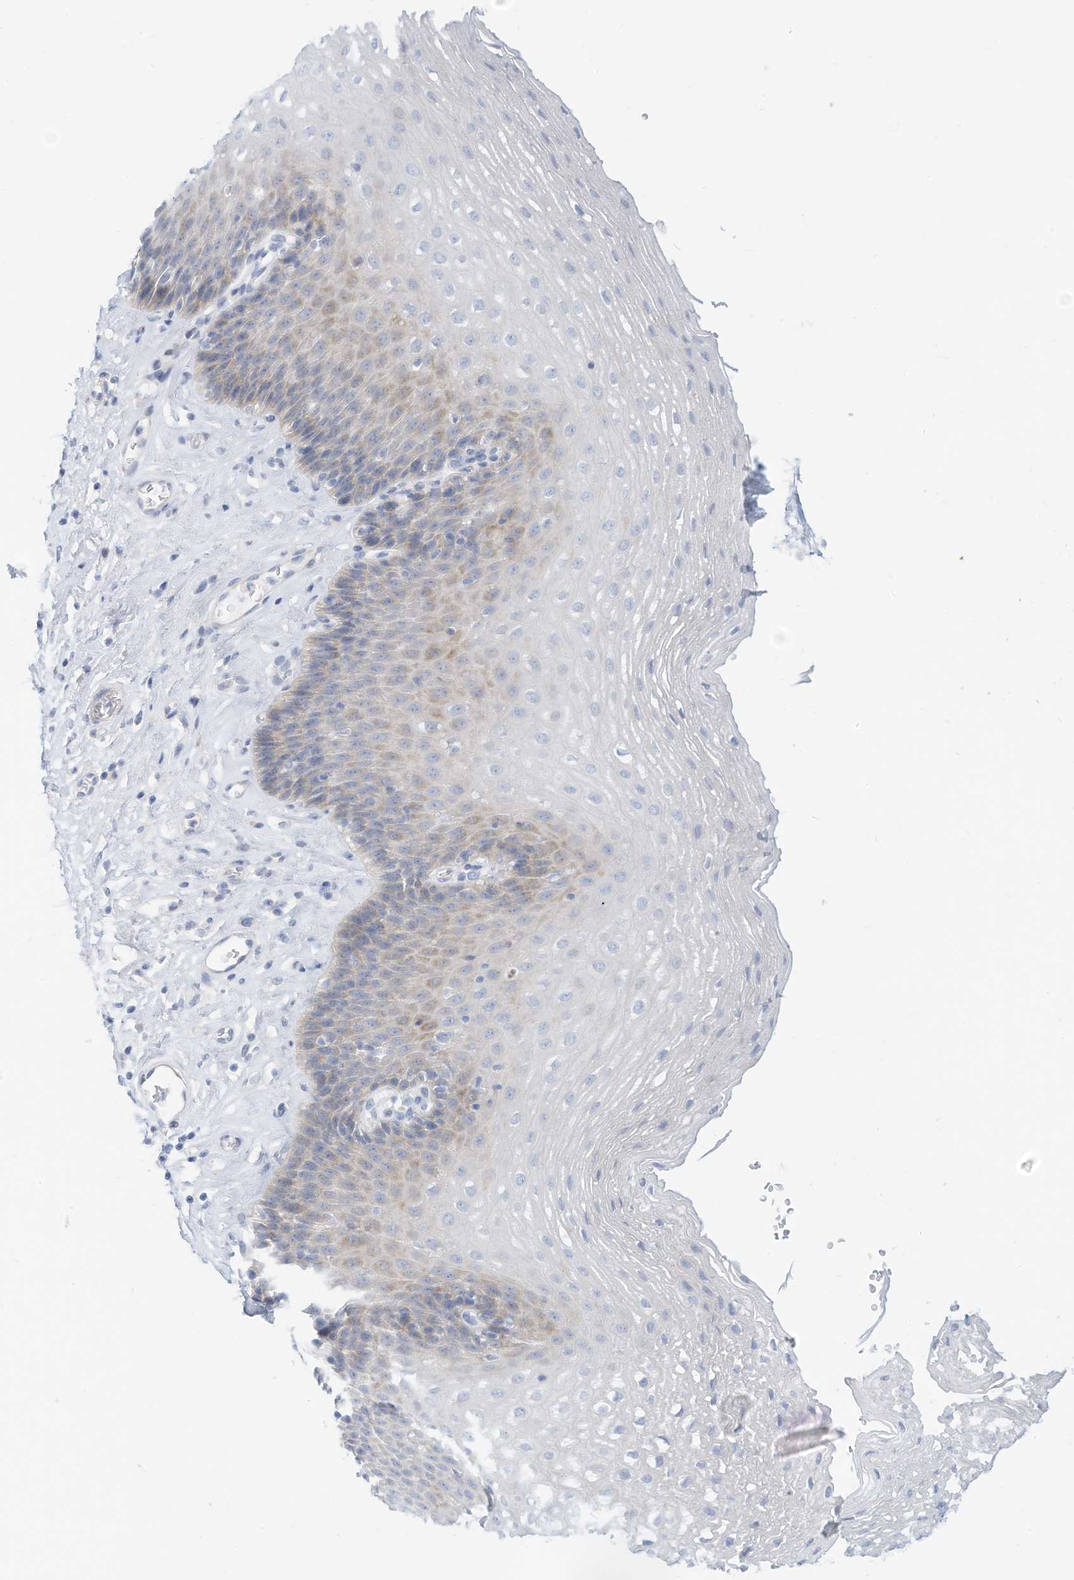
{"staining": {"intensity": "weak", "quantity": "<25%", "location": "cytoplasmic/membranous"}, "tissue": "esophagus", "cell_type": "Squamous epithelial cells", "image_type": "normal", "snomed": [{"axis": "morphology", "description": "Normal tissue, NOS"}, {"axis": "topography", "description": "Esophagus"}], "caption": "DAB (3,3'-diaminobenzidine) immunohistochemical staining of benign esophagus reveals no significant staining in squamous epithelial cells.", "gene": "SPOCD1", "patient": {"sex": "female", "age": 66}}